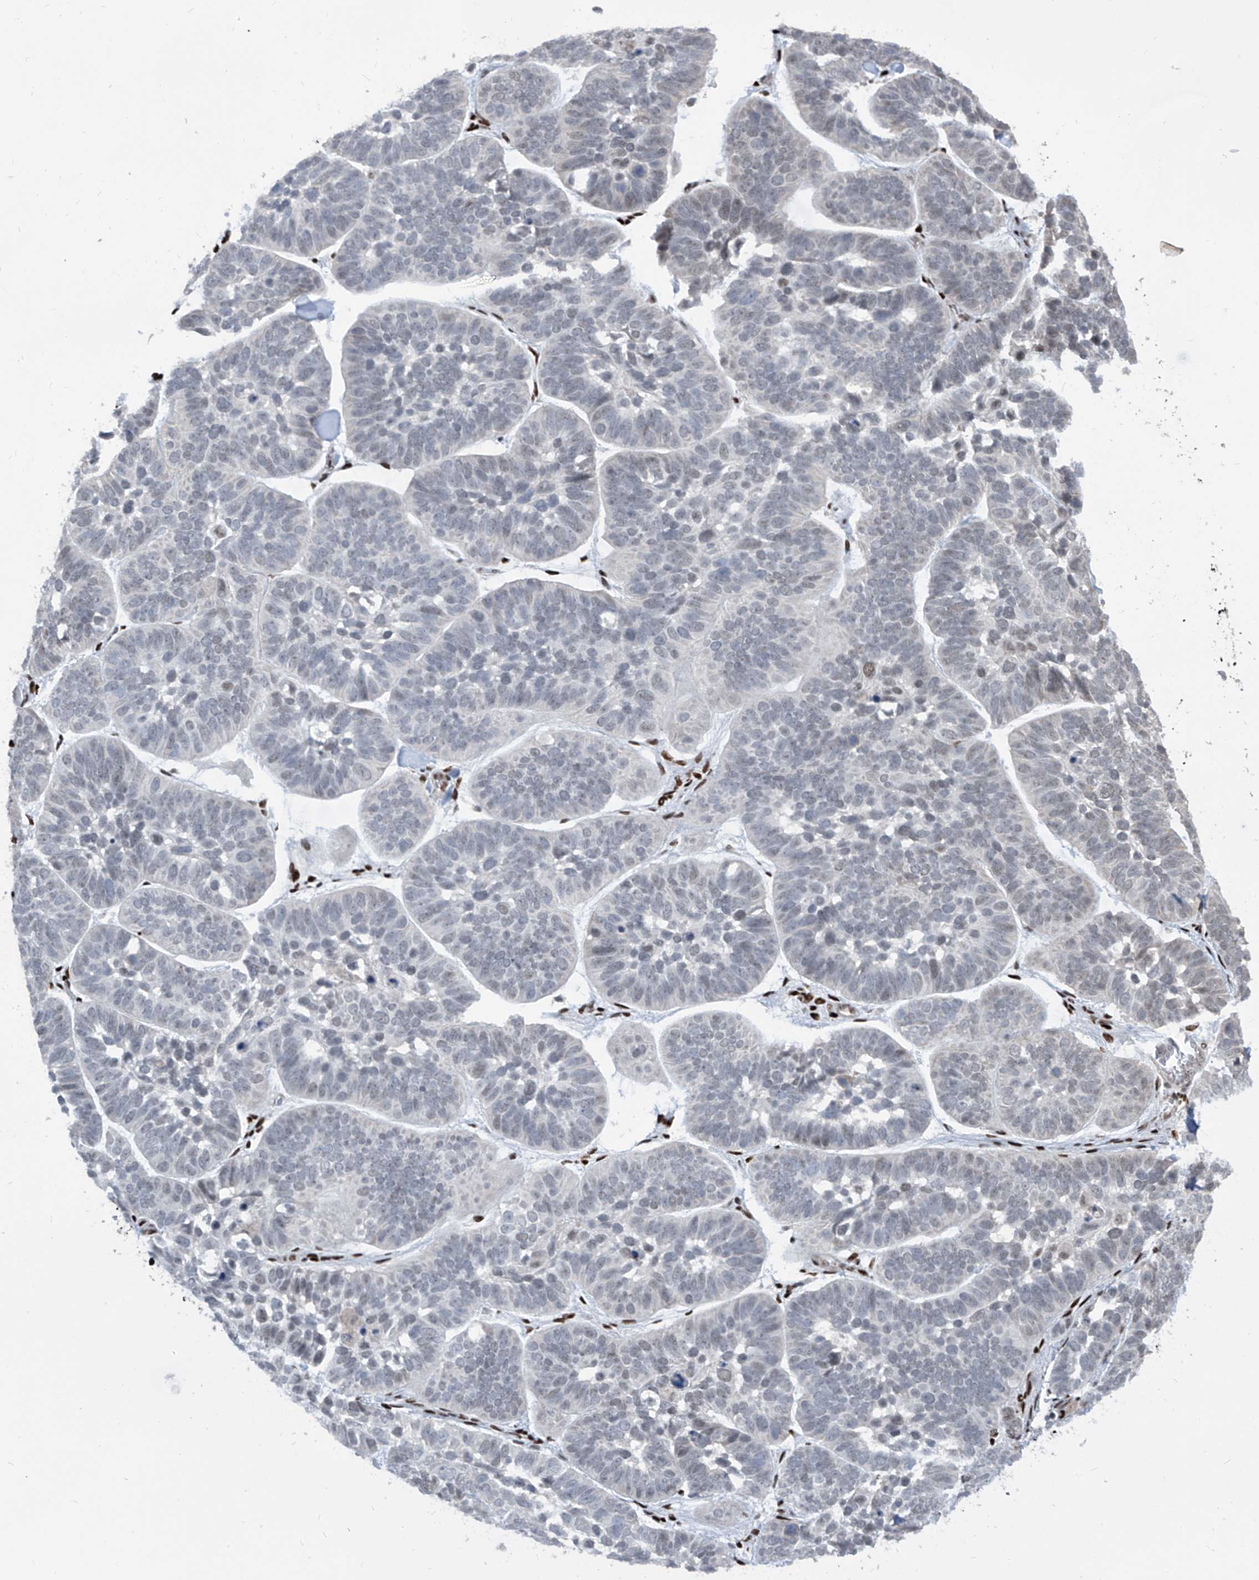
{"staining": {"intensity": "negative", "quantity": "none", "location": "none"}, "tissue": "skin cancer", "cell_type": "Tumor cells", "image_type": "cancer", "snomed": [{"axis": "morphology", "description": "Basal cell carcinoma"}, {"axis": "topography", "description": "Skin"}], "caption": "Skin cancer was stained to show a protein in brown. There is no significant positivity in tumor cells.", "gene": "IRF2", "patient": {"sex": "male", "age": 62}}